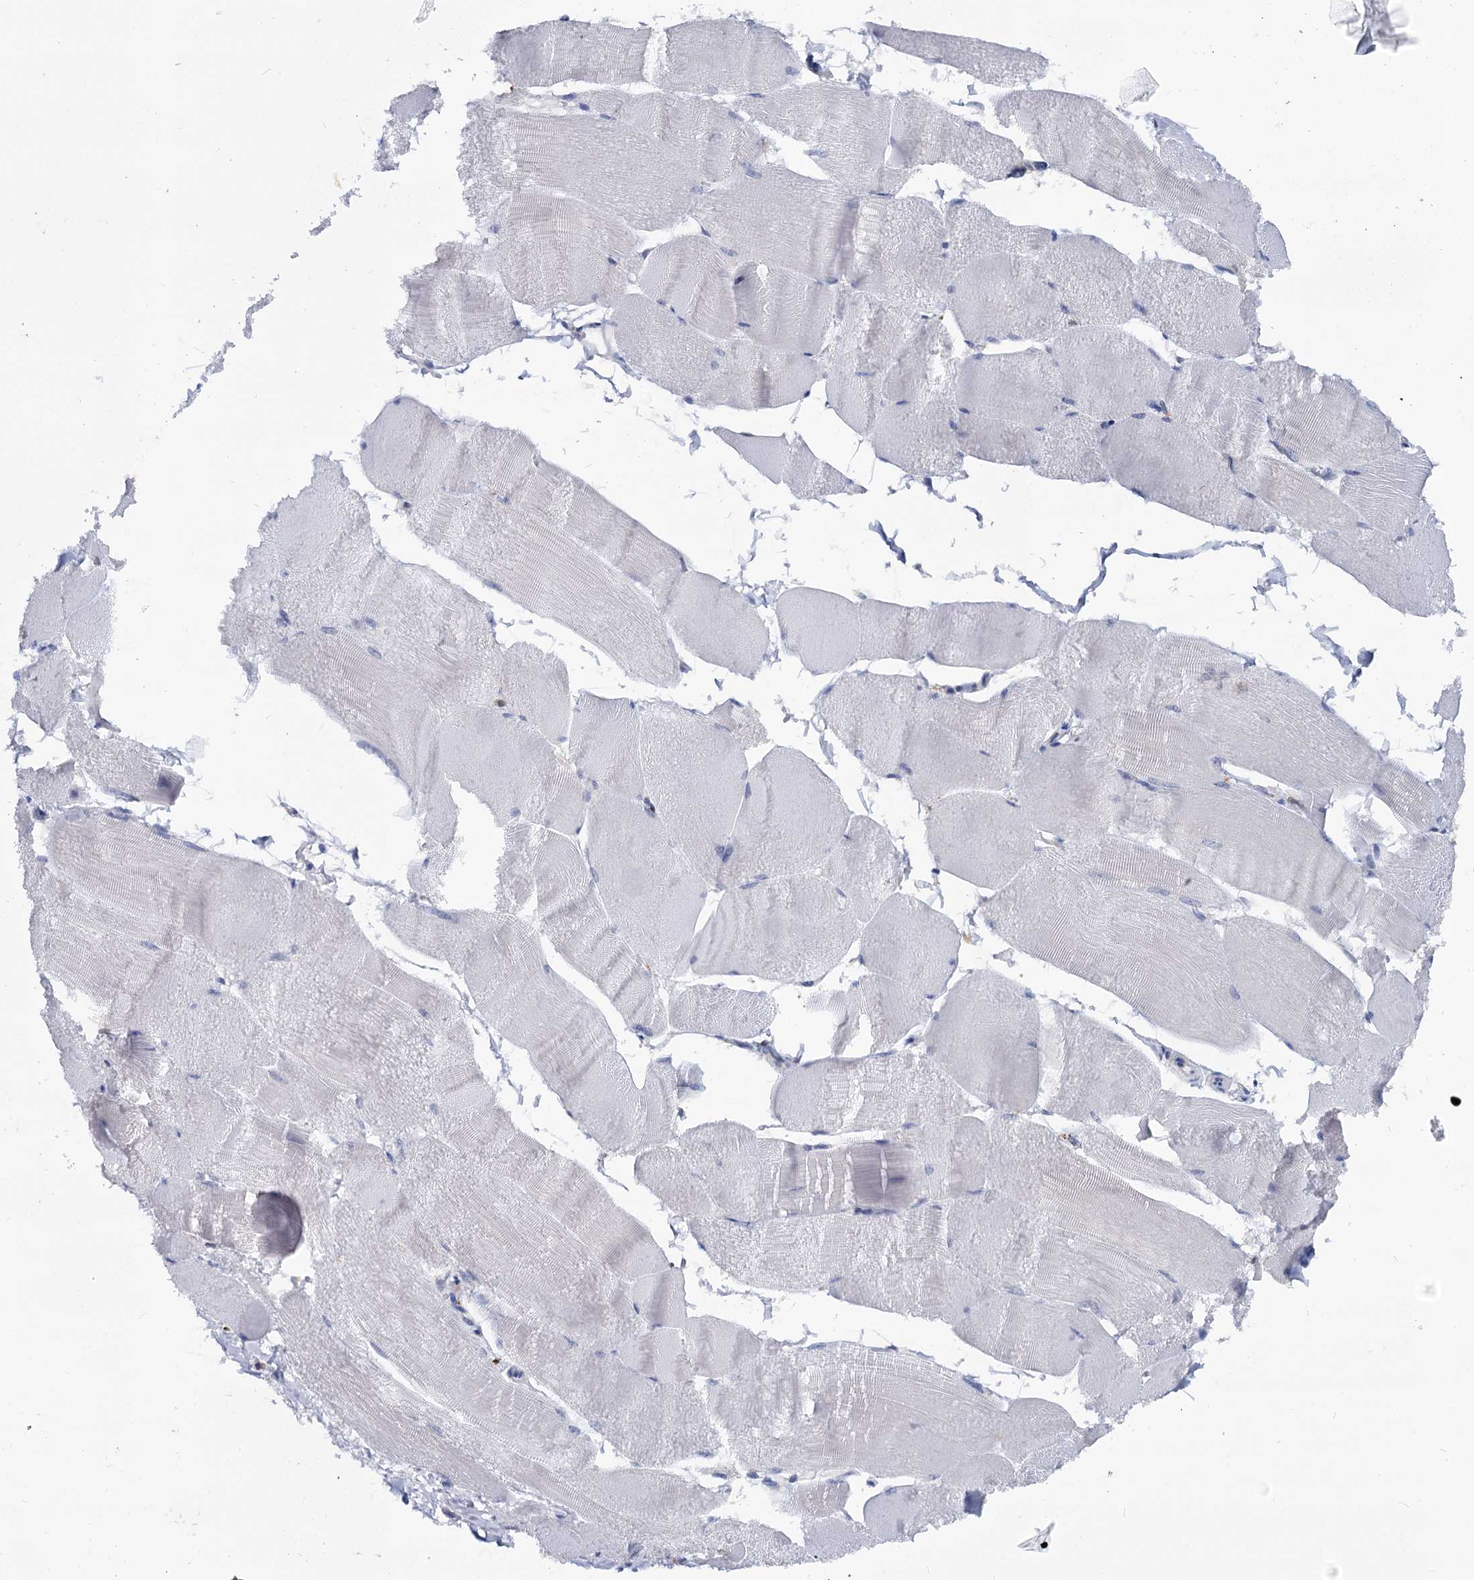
{"staining": {"intensity": "negative", "quantity": "none", "location": "none"}, "tissue": "skeletal muscle", "cell_type": "Myocytes", "image_type": "normal", "snomed": [{"axis": "morphology", "description": "Normal tissue, NOS"}, {"axis": "morphology", "description": "Basal cell carcinoma"}, {"axis": "topography", "description": "Skeletal muscle"}], "caption": "Immunohistochemistry (IHC) histopathology image of unremarkable skeletal muscle: human skeletal muscle stained with DAB (3,3'-diaminobenzidine) displays no significant protein positivity in myocytes. Brightfield microscopy of immunohistochemistry (IHC) stained with DAB (3,3'-diaminobenzidine) (brown) and hematoxylin (blue), captured at high magnification.", "gene": "RHOG", "patient": {"sex": "female", "age": 64}}